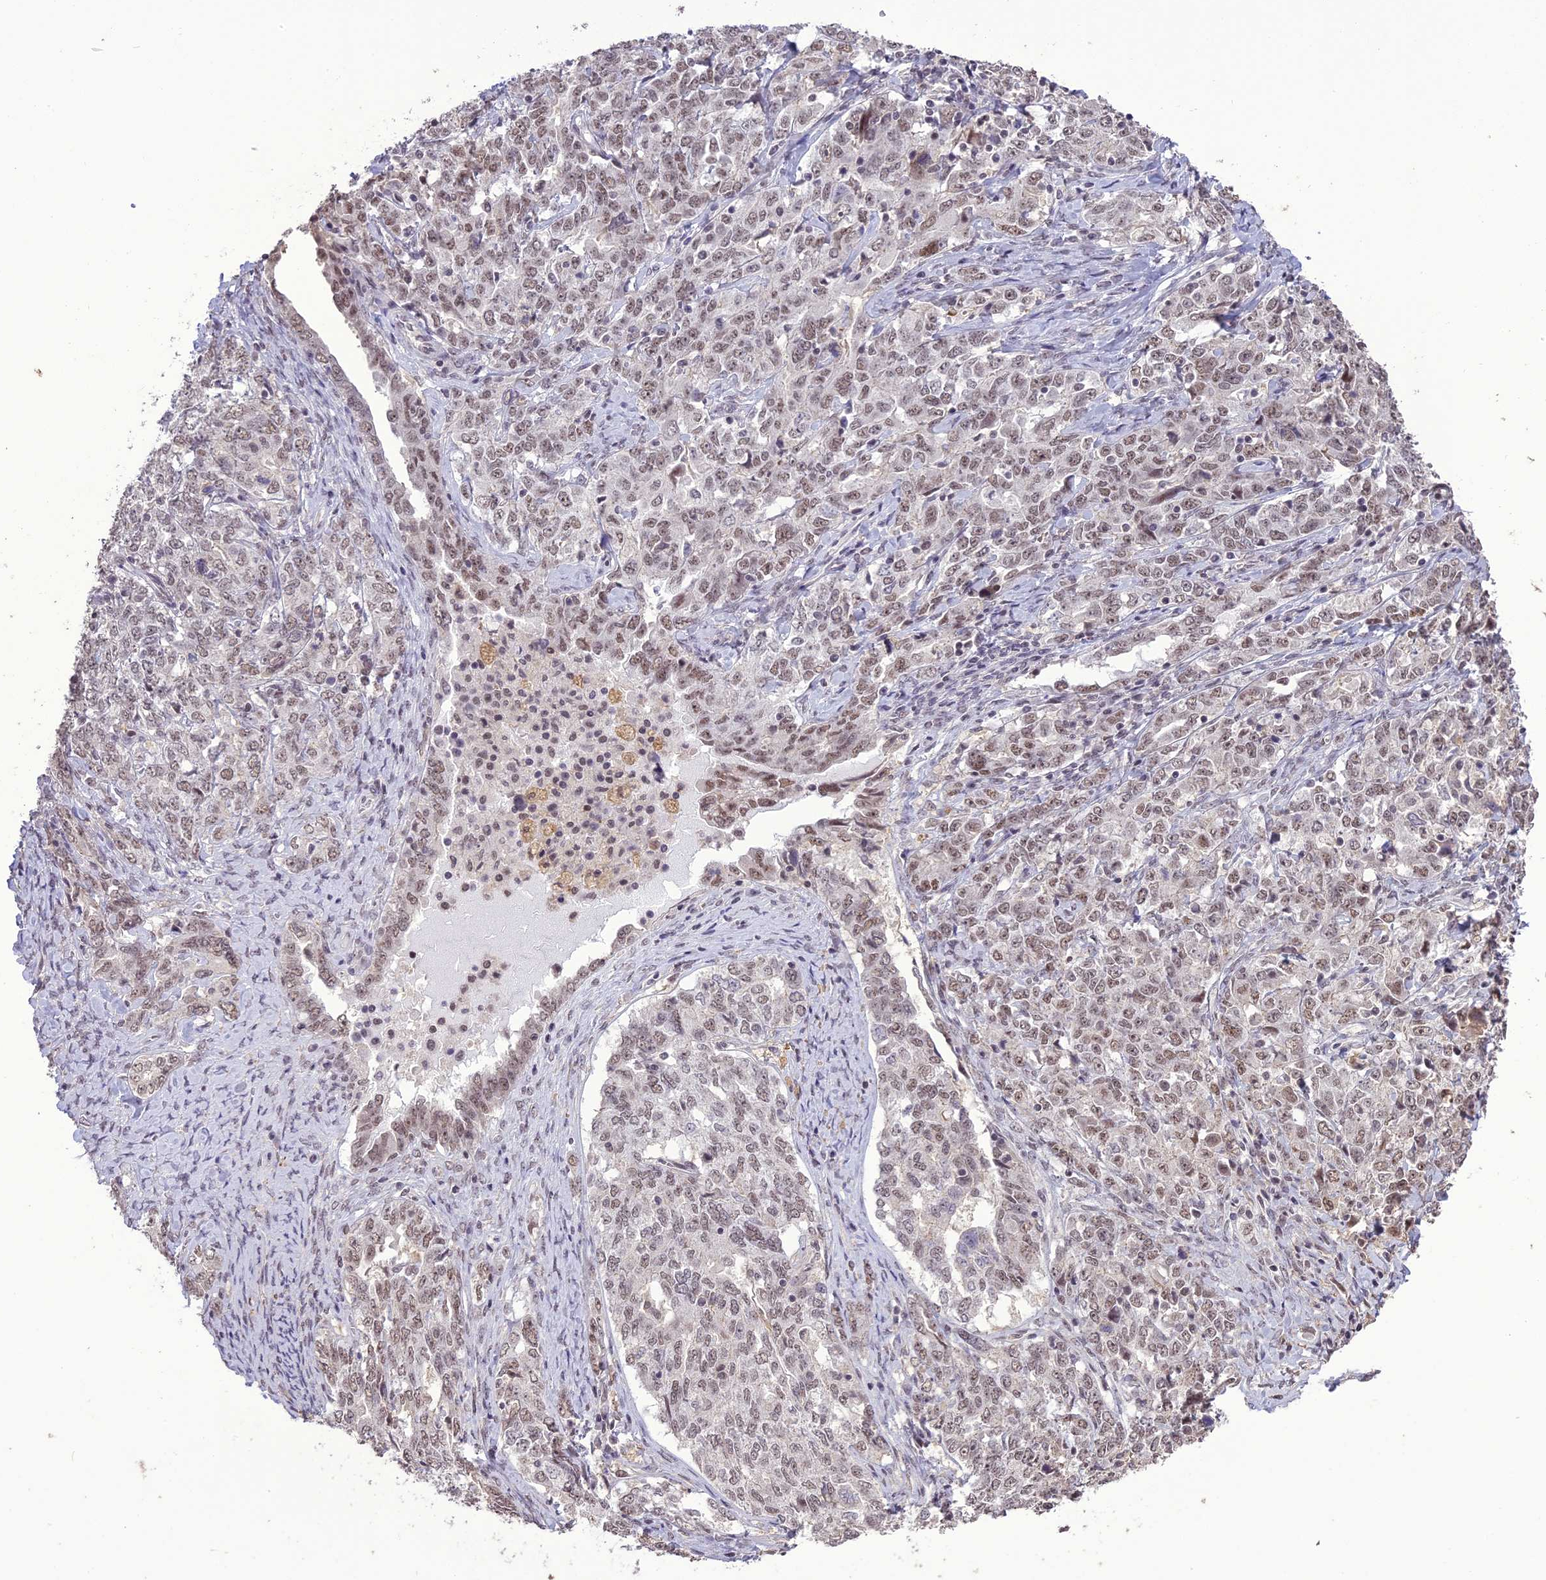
{"staining": {"intensity": "weak", "quantity": ">75%", "location": "nuclear"}, "tissue": "ovarian cancer", "cell_type": "Tumor cells", "image_type": "cancer", "snomed": [{"axis": "morphology", "description": "Carcinoma, endometroid"}, {"axis": "topography", "description": "Ovary"}], "caption": "Immunohistochemistry image of ovarian cancer (endometroid carcinoma) stained for a protein (brown), which demonstrates low levels of weak nuclear positivity in approximately >75% of tumor cells.", "gene": "TIGD7", "patient": {"sex": "female", "age": 62}}